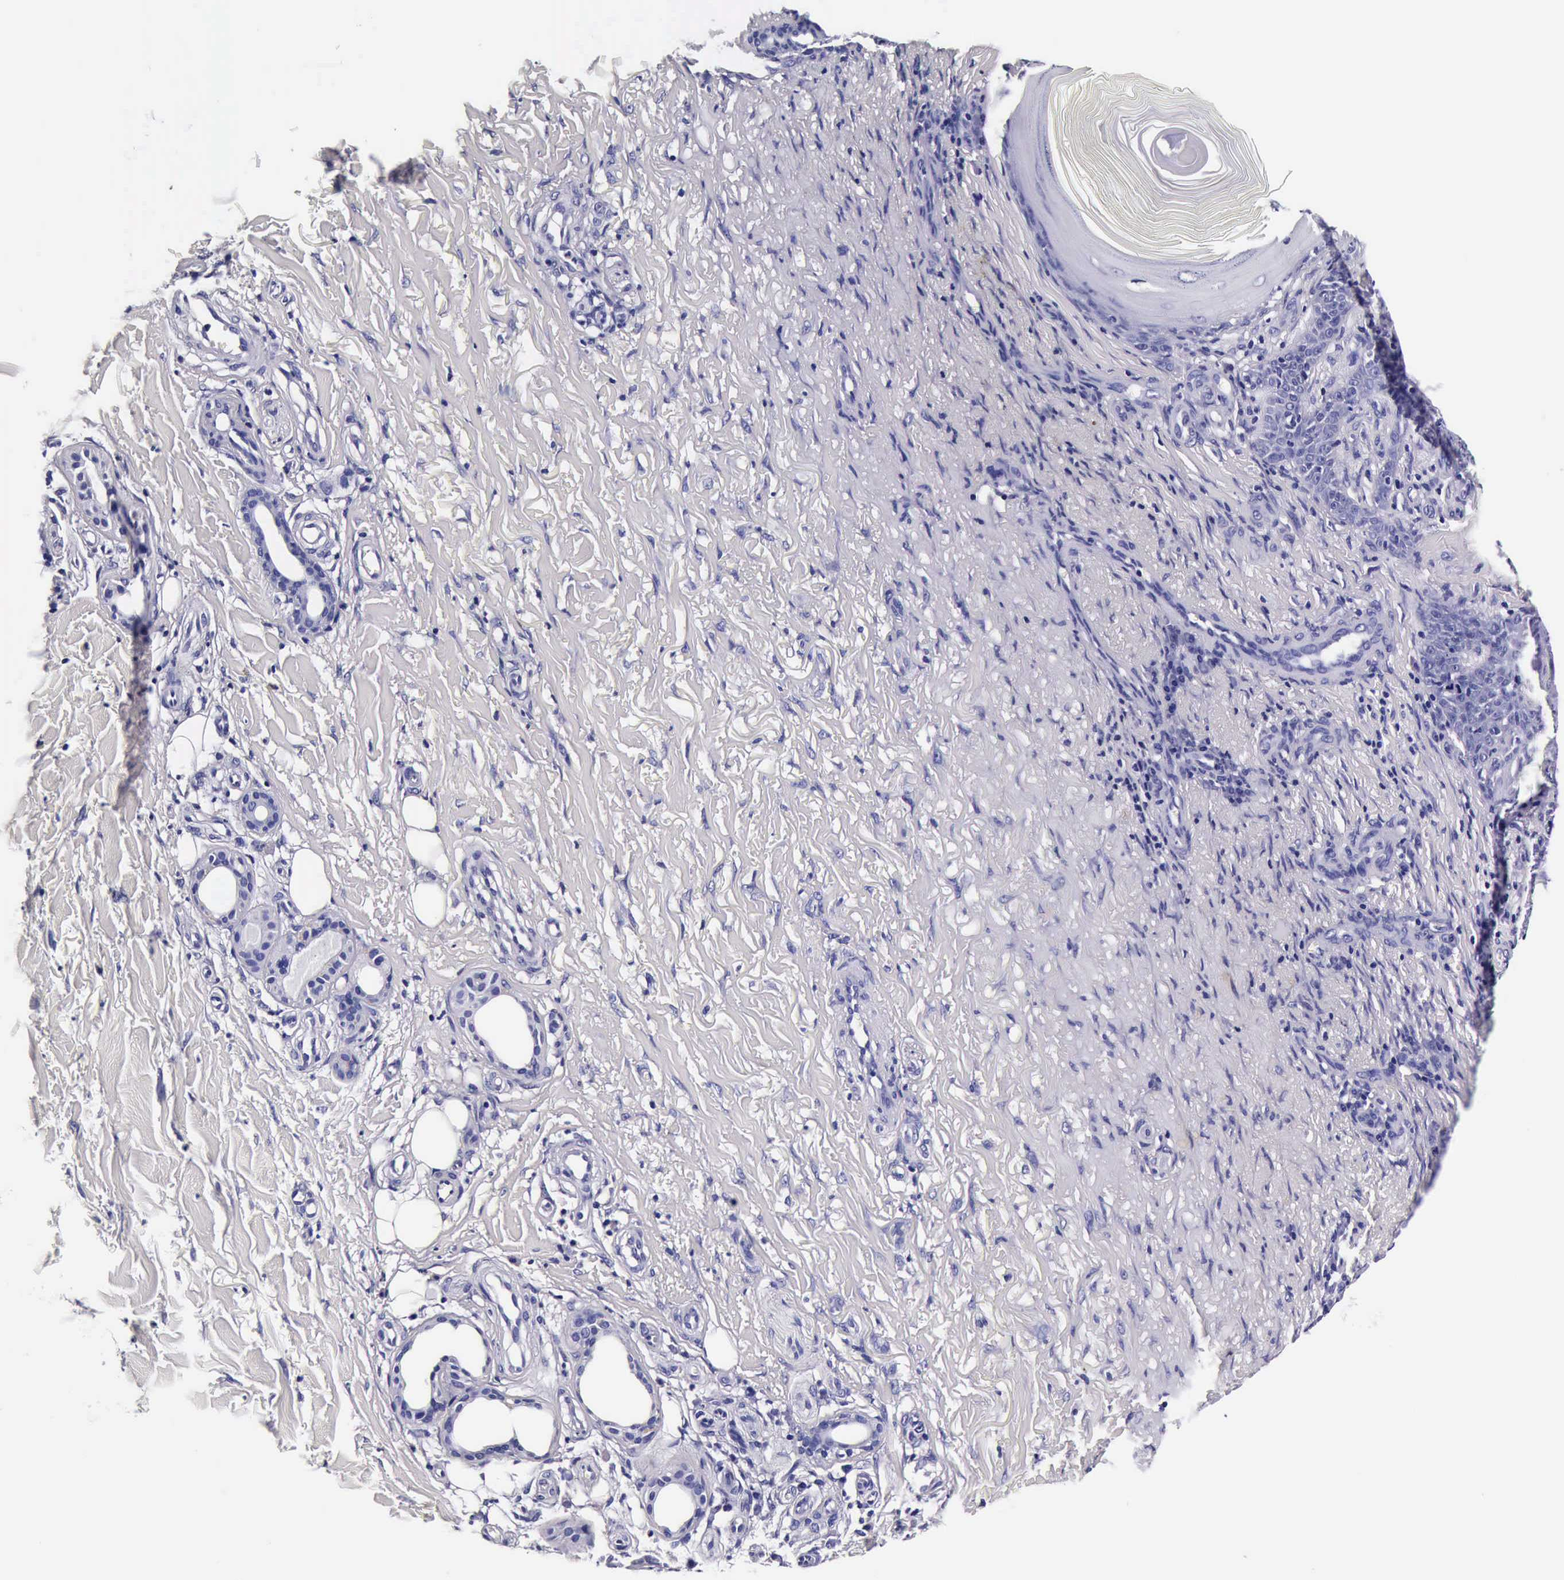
{"staining": {"intensity": "negative", "quantity": "none", "location": "none"}, "tissue": "skin cancer", "cell_type": "Tumor cells", "image_type": "cancer", "snomed": [{"axis": "morphology", "description": "Basal cell carcinoma"}, {"axis": "topography", "description": "Skin"}], "caption": "Immunohistochemistry photomicrograph of skin basal cell carcinoma stained for a protein (brown), which displays no positivity in tumor cells.", "gene": "IAPP", "patient": {"sex": "male", "age": 81}}